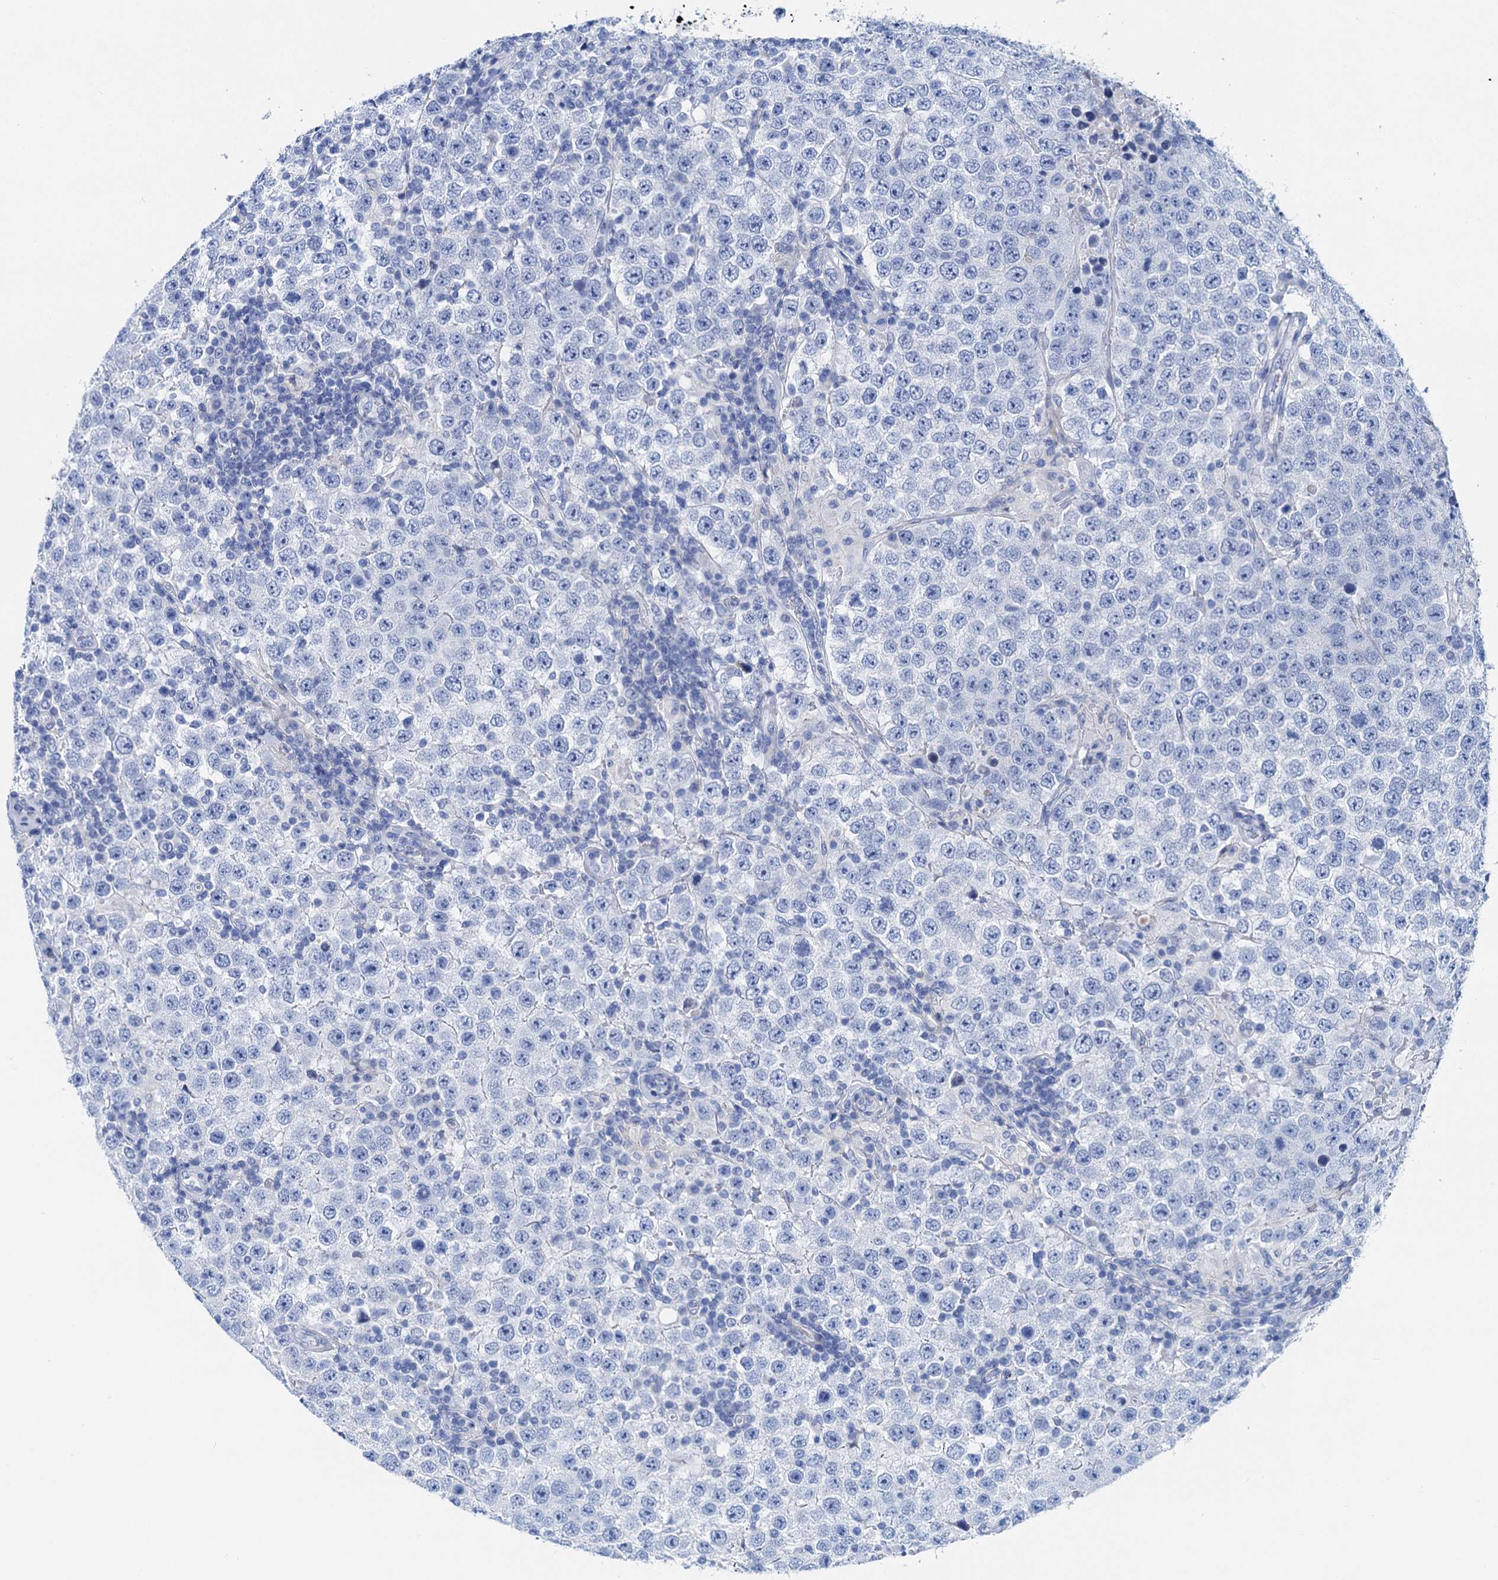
{"staining": {"intensity": "negative", "quantity": "none", "location": "none"}, "tissue": "testis cancer", "cell_type": "Tumor cells", "image_type": "cancer", "snomed": [{"axis": "morphology", "description": "Normal tissue, NOS"}, {"axis": "morphology", "description": "Urothelial carcinoma, High grade"}, {"axis": "morphology", "description": "Seminoma, NOS"}, {"axis": "morphology", "description": "Carcinoma, Embryonal, NOS"}, {"axis": "topography", "description": "Urinary bladder"}, {"axis": "topography", "description": "Testis"}], "caption": "Immunohistochemical staining of testis cancer exhibits no significant staining in tumor cells.", "gene": "NLRP10", "patient": {"sex": "male", "age": 41}}